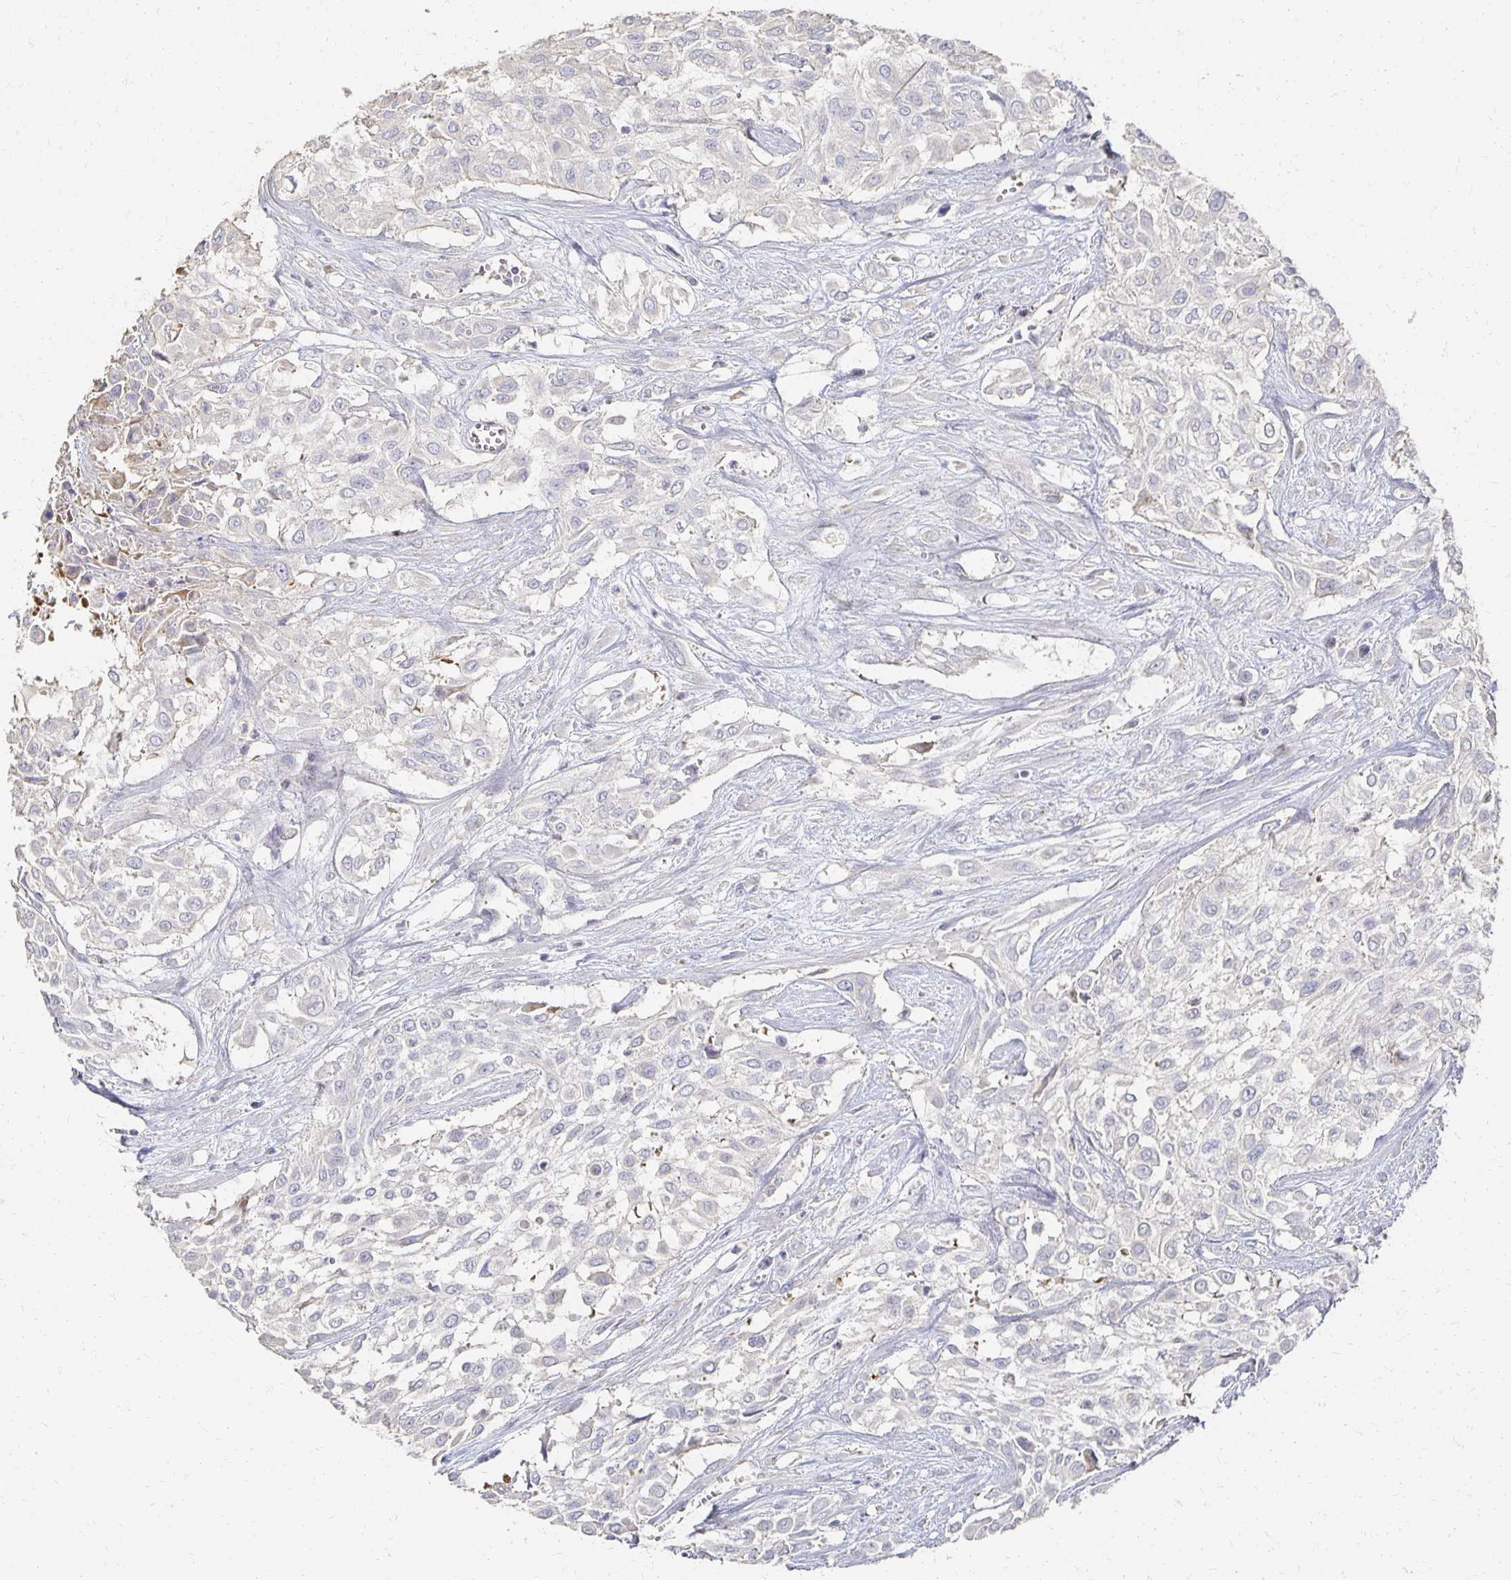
{"staining": {"intensity": "negative", "quantity": "none", "location": "none"}, "tissue": "urothelial cancer", "cell_type": "Tumor cells", "image_type": "cancer", "snomed": [{"axis": "morphology", "description": "Urothelial carcinoma, High grade"}, {"axis": "topography", "description": "Urinary bladder"}], "caption": "An immunohistochemistry image of urothelial carcinoma (high-grade) is shown. There is no staining in tumor cells of urothelial carcinoma (high-grade). Brightfield microscopy of immunohistochemistry (IHC) stained with DAB (brown) and hematoxylin (blue), captured at high magnification.", "gene": "CST6", "patient": {"sex": "male", "age": 57}}